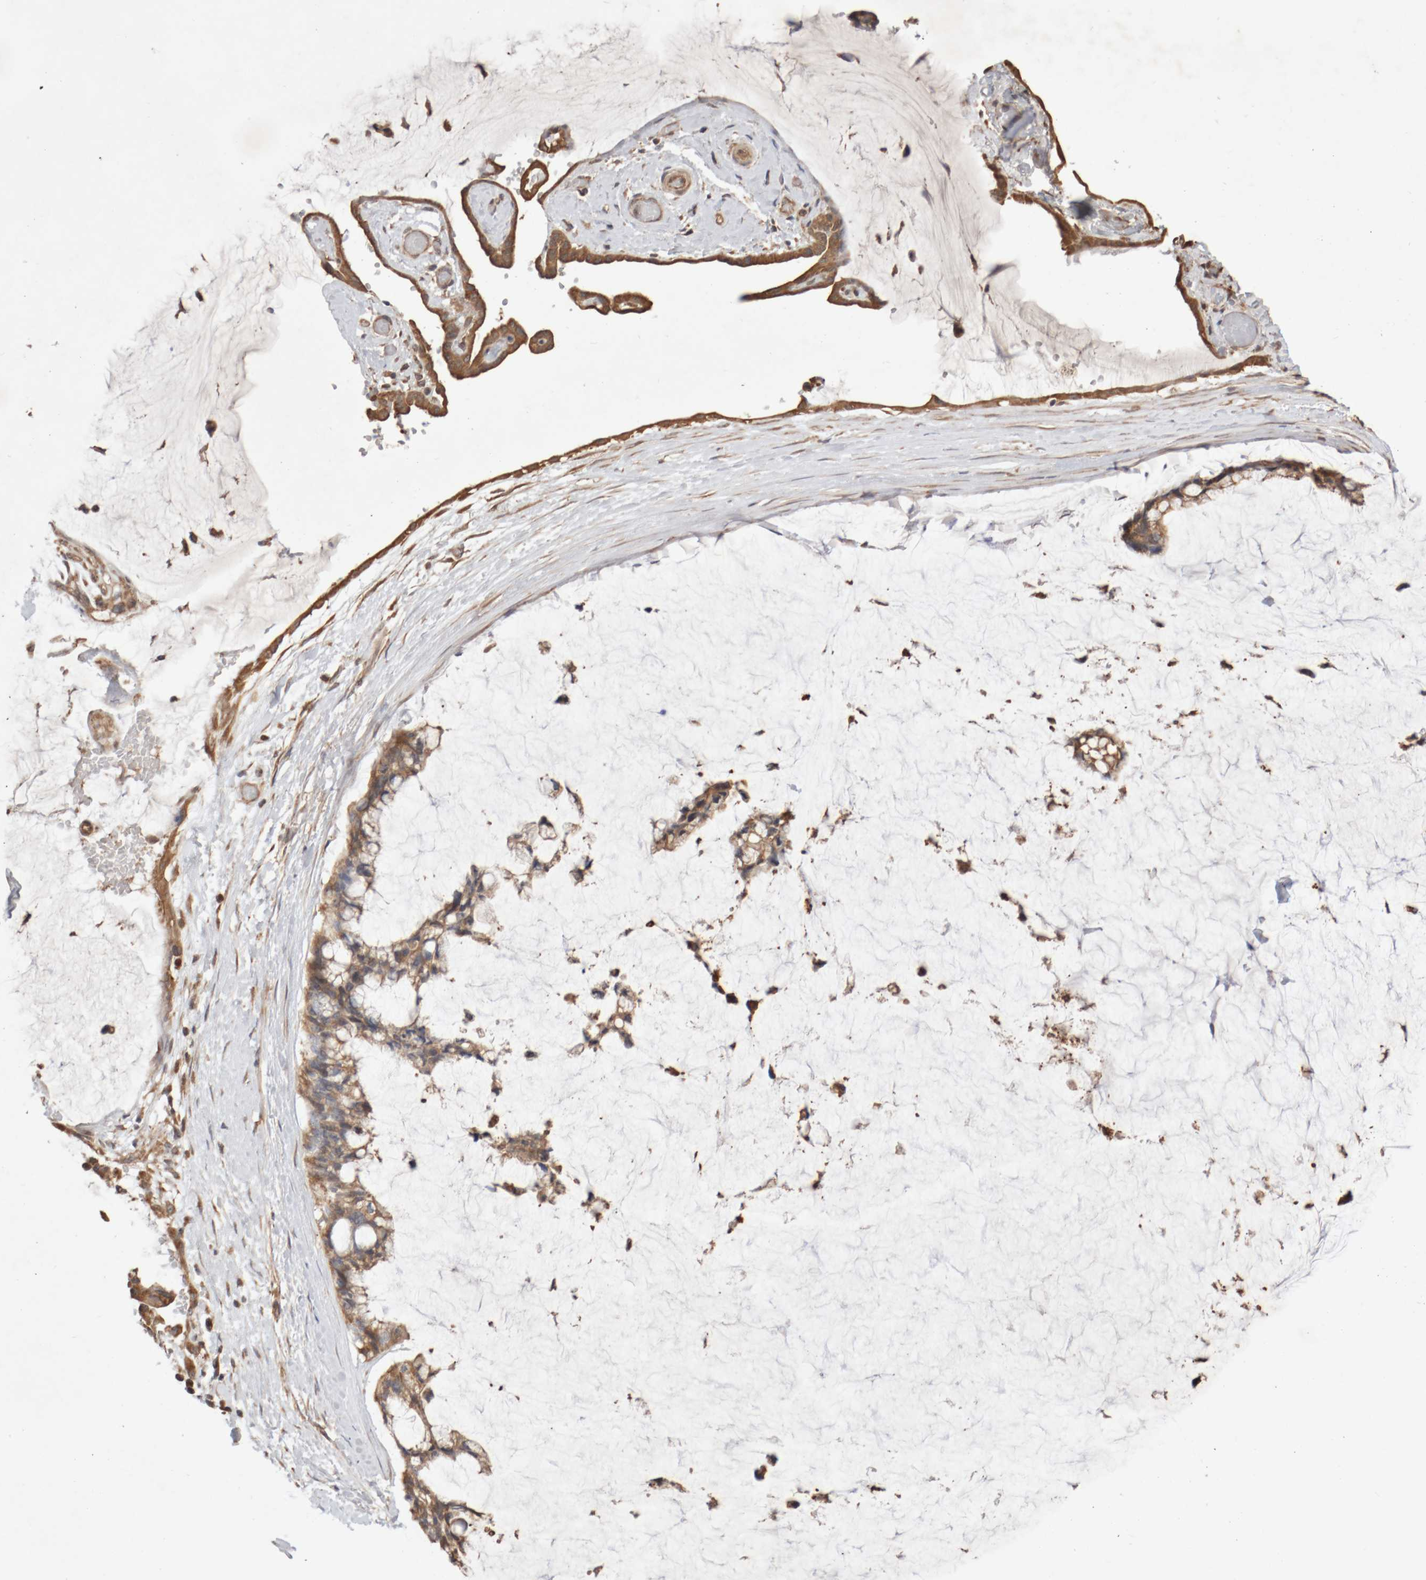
{"staining": {"intensity": "moderate", "quantity": ">75%", "location": "cytoplasmic/membranous"}, "tissue": "ovarian cancer", "cell_type": "Tumor cells", "image_type": "cancer", "snomed": [{"axis": "morphology", "description": "Cystadenocarcinoma, mucinous, NOS"}, {"axis": "topography", "description": "Ovary"}], "caption": "A photomicrograph of human mucinous cystadenocarcinoma (ovarian) stained for a protein displays moderate cytoplasmic/membranous brown staining in tumor cells. Nuclei are stained in blue.", "gene": "DPH7", "patient": {"sex": "female", "age": 39}}